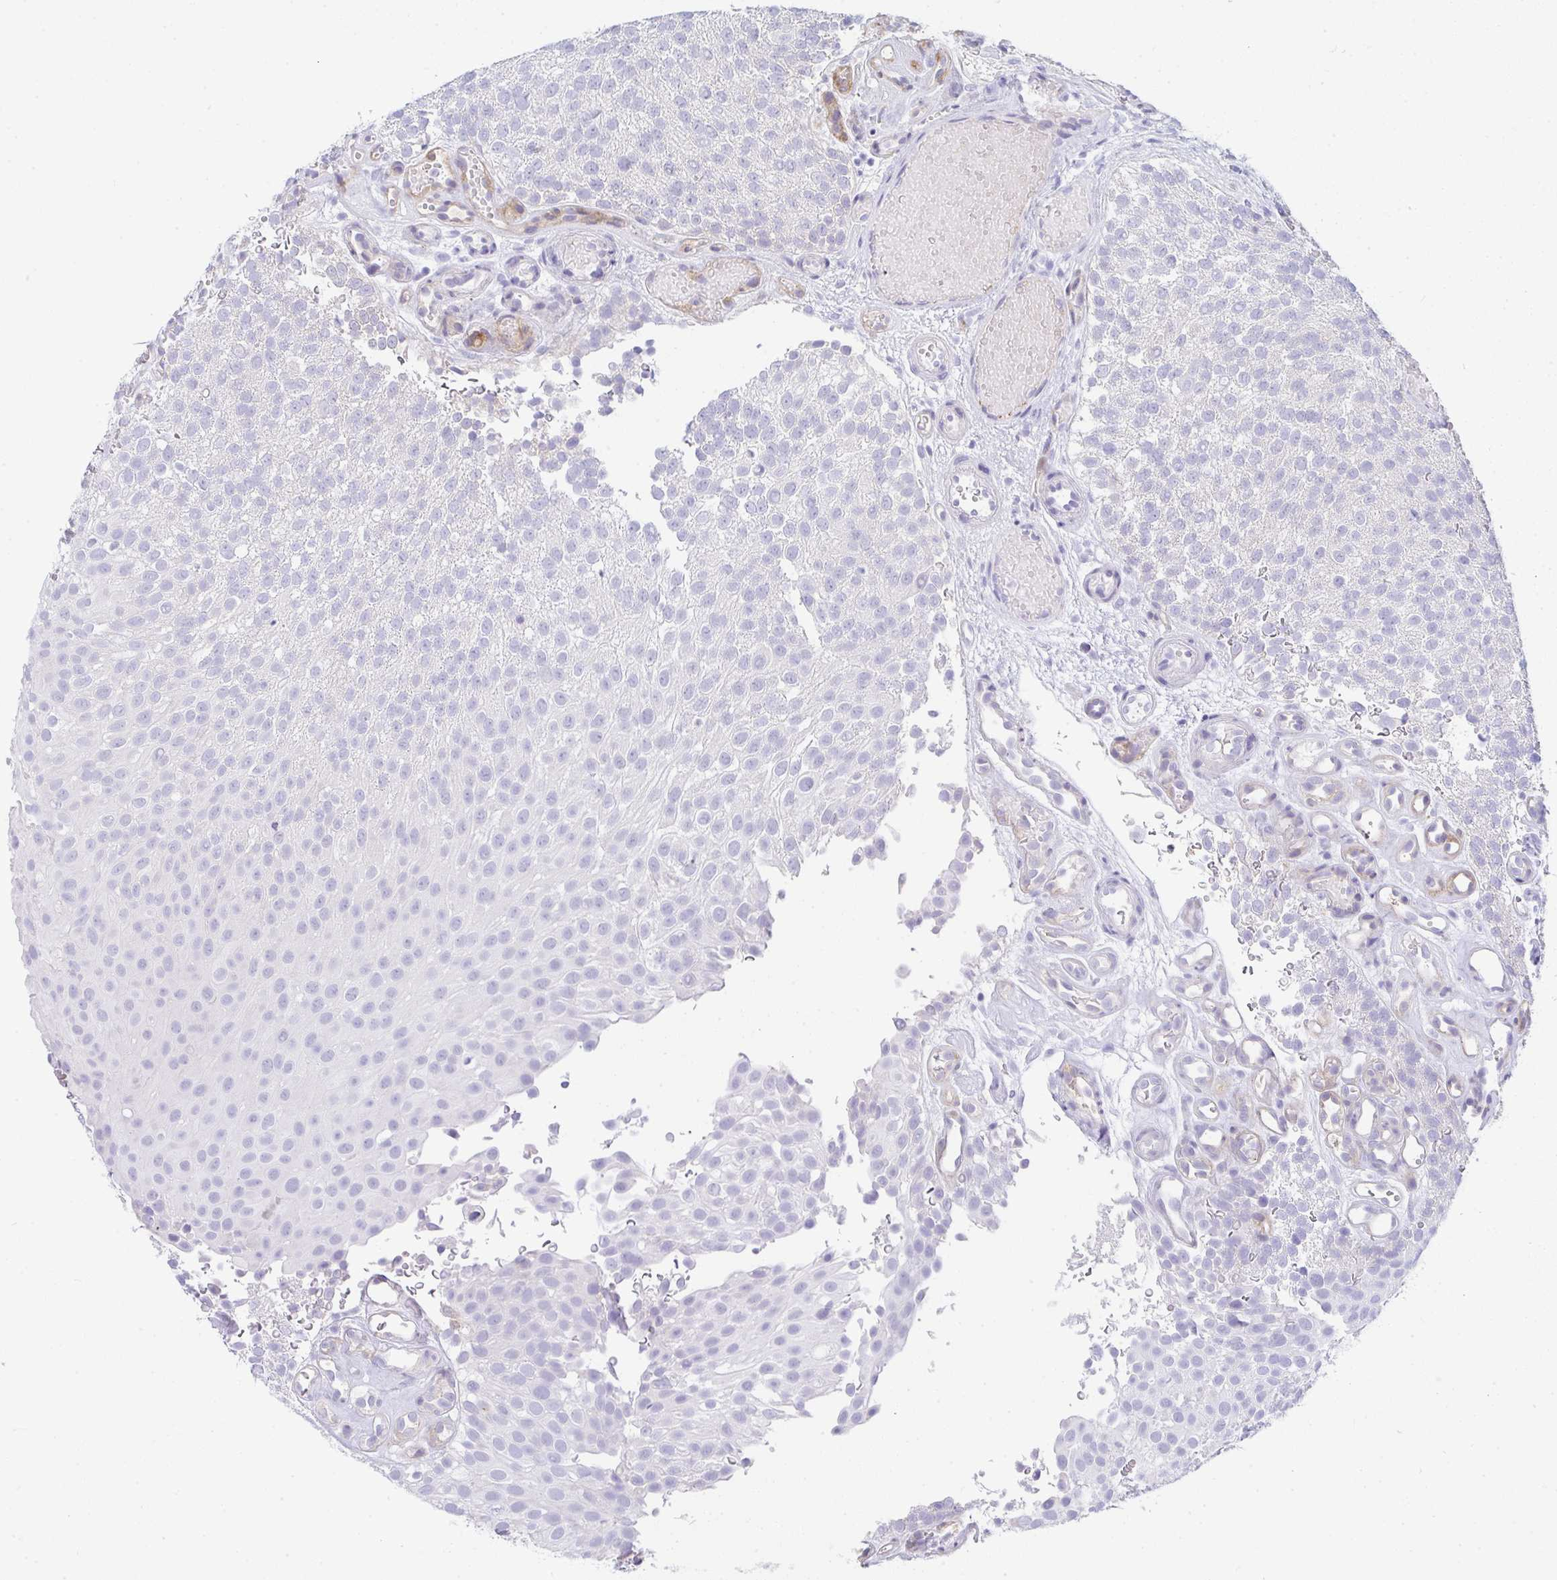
{"staining": {"intensity": "negative", "quantity": "none", "location": "none"}, "tissue": "urothelial cancer", "cell_type": "Tumor cells", "image_type": "cancer", "snomed": [{"axis": "morphology", "description": "Urothelial carcinoma, Low grade"}, {"axis": "topography", "description": "Urinary bladder"}], "caption": "Immunohistochemistry image of human low-grade urothelial carcinoma stained for a protein (brown), which shows no expression in tumor cells.", "gene": "GAB1", "patient": {"sex": "male", "age": 78}}